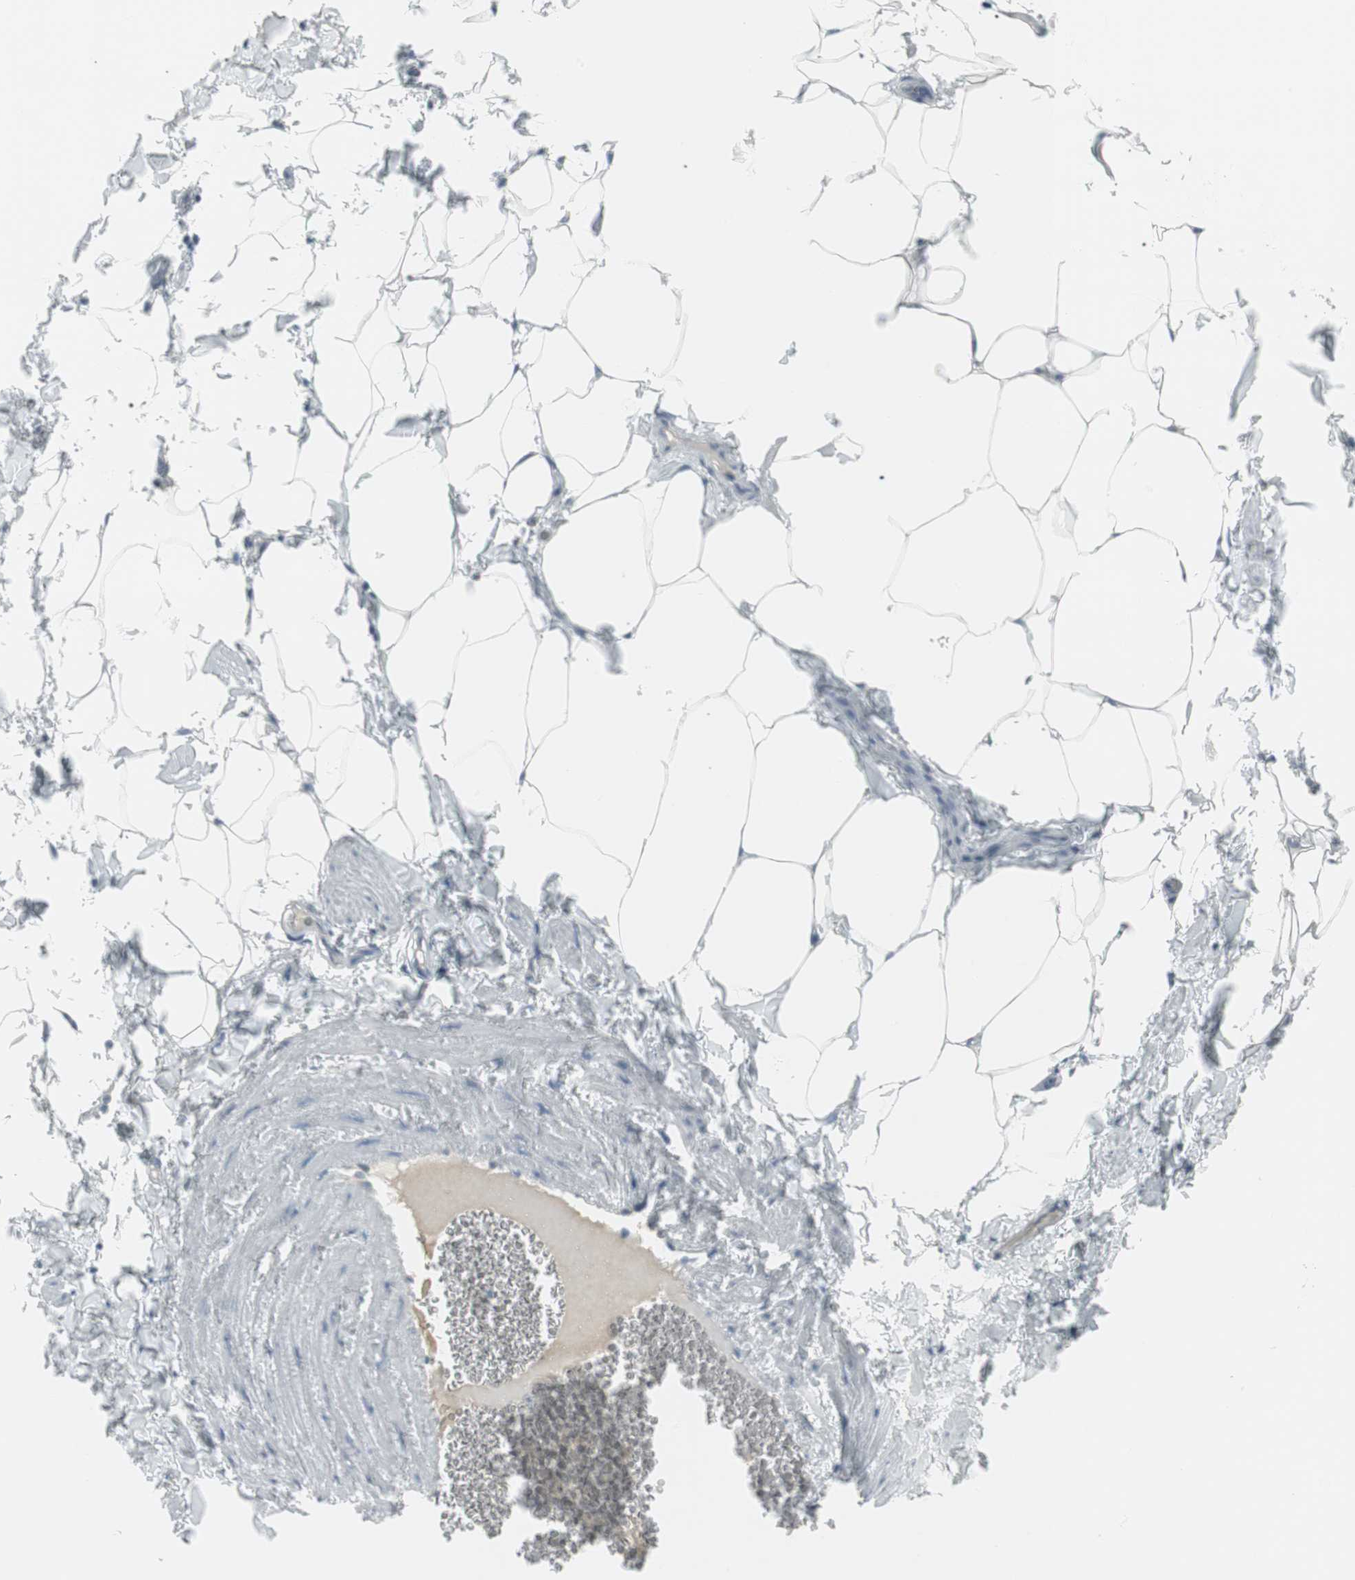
{"staining": {"intensity": "negative", "quantity": "none", "location": "none"}, "tissue": "adipose tissue", "cell_type": "Adipocytes", "image_type": "normal", "snomed": [{"axis": "morphology", "description": "Normal tissue, NOS"}, {"axis": "topography", "description": "Vascular tissue"}], "caption": "High magnification brightfield microscopy of benign adipose tissue stained with DAB (brown) and counterstained with hematoxylin (blue): adipocytes show no significant positivity.", "gene": "AGR2", "patient": {"sex": "male", "age": 41}}